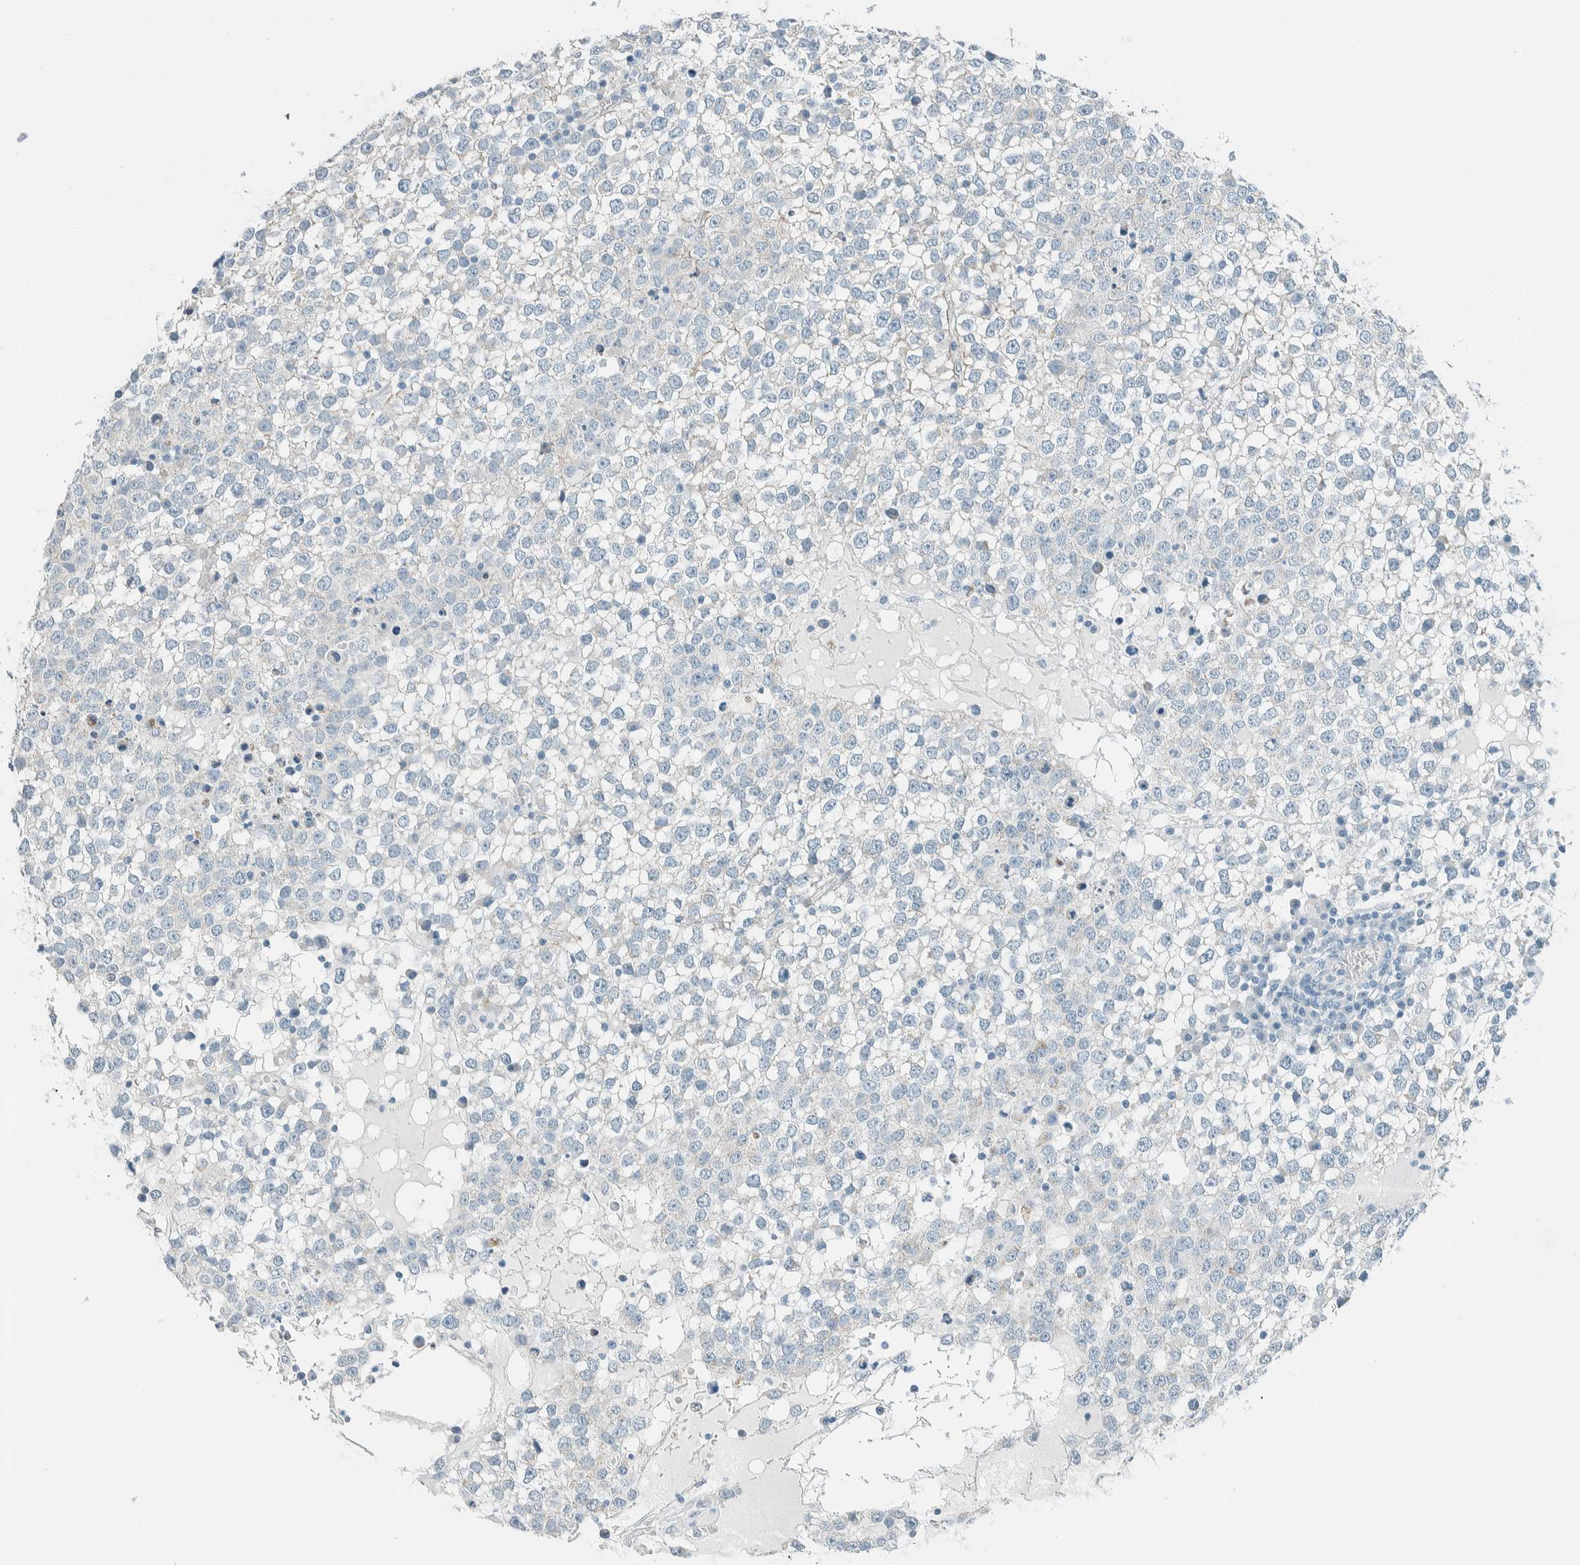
{"staining": {"intensity": "negative", "quantity": "none", "location": "none"}, "tissue": "testis cancer", "cell_type": "Tumor cells", "image_type": "cancer", "snomed": [{"axis": "morphology", "description": "Seminoma, NOS"}, {"axis": "topography", "description": "Testis"}], "caption": "High power microscopy histopathology image of an immunohistochemistry photomicrograph of testis seminoma, revealing no significant expression in tumor cells.", "gene": "SLFN12", "patient": {"sex": "male", "age": 65}}